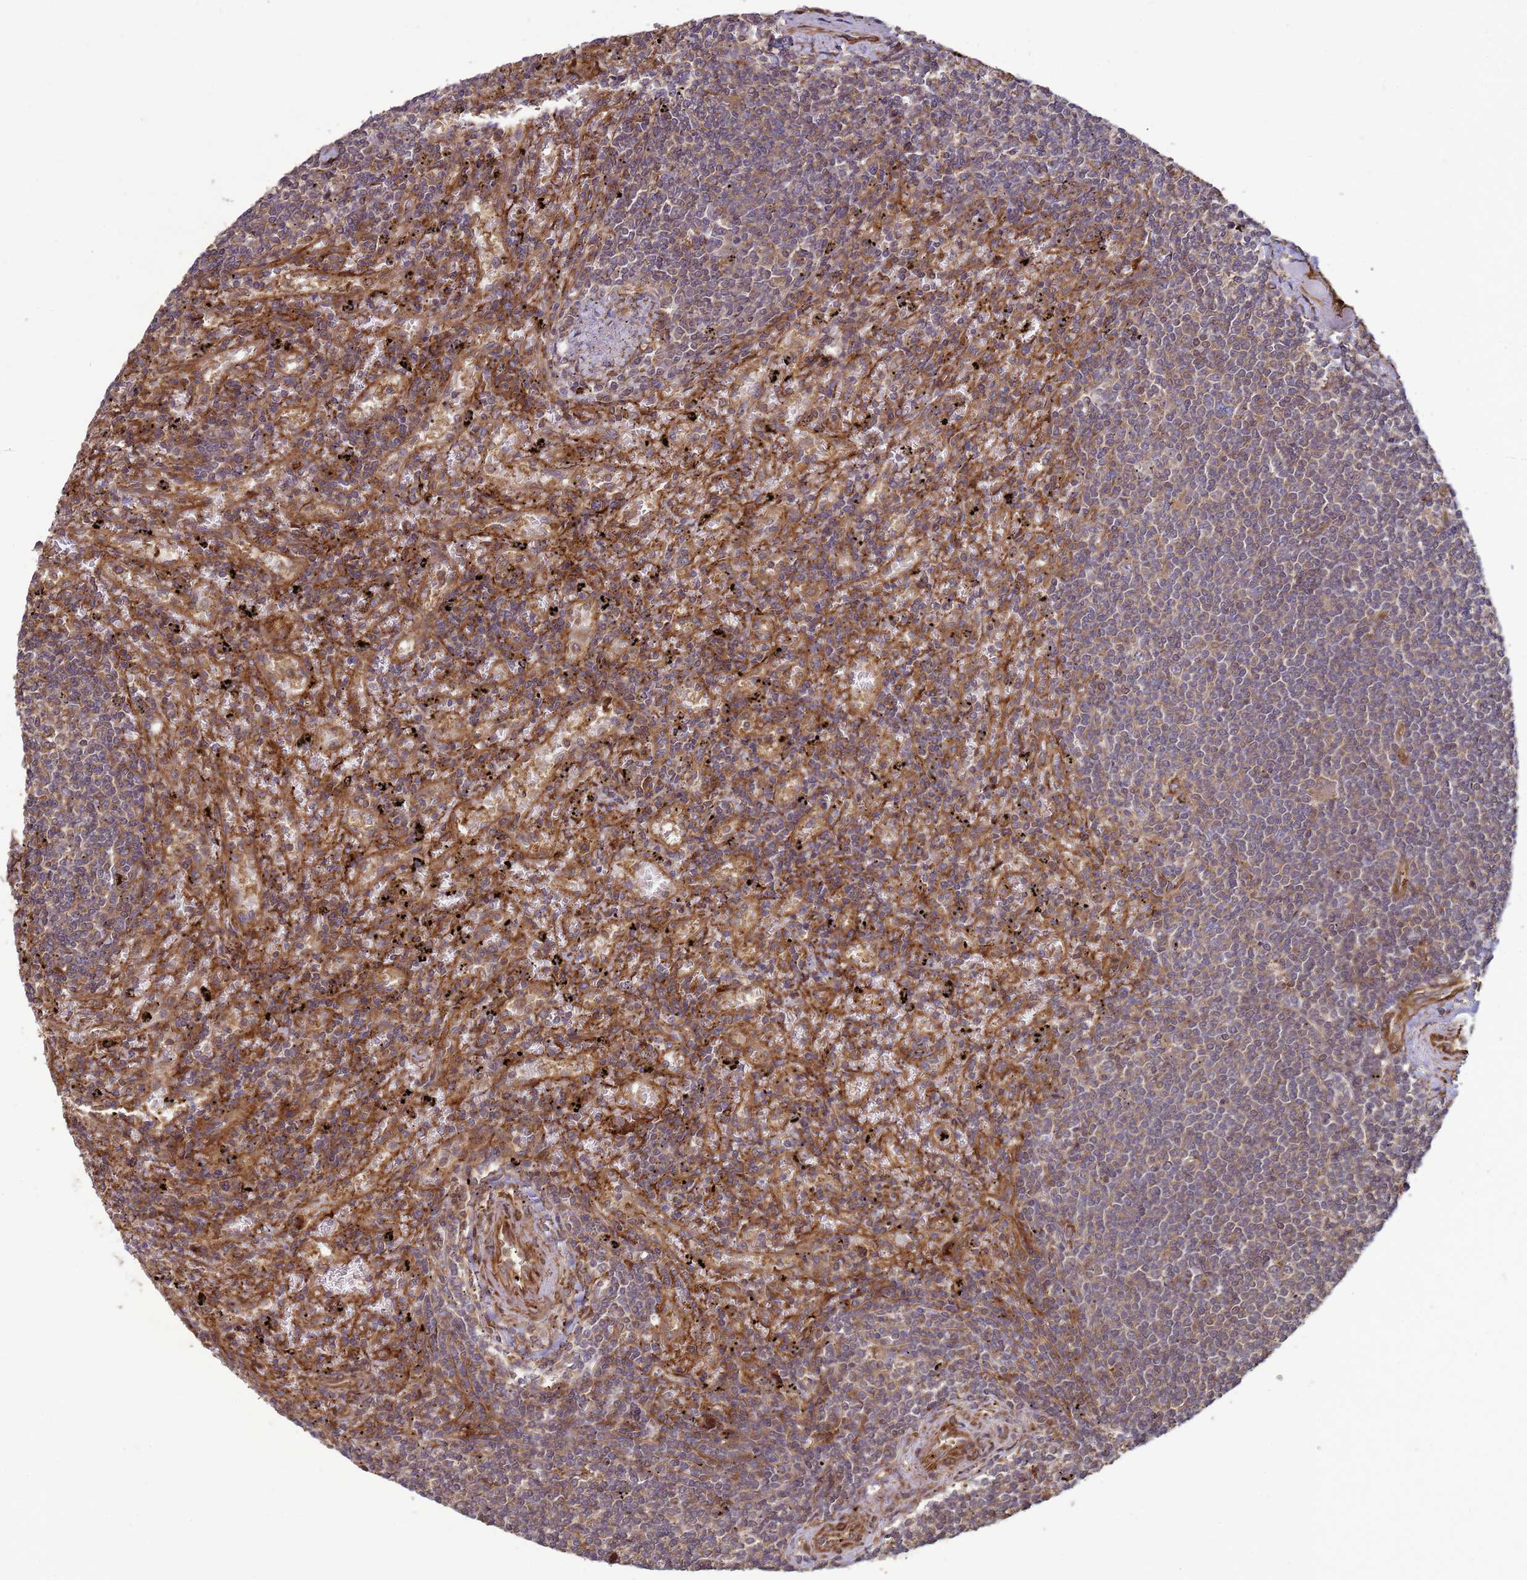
{"staining": {"intensity": "weak", "quantity": "<25%", "location": "cytoplasmic/membranous"}, "tissue": "lymphoma", "cell_type": "Tumor cells", "image_type": "cancer", "snomed": [{"axis": "morphology", "description": "Malignant lymphoma, non-Hodgkin's type, Low grade"}, {"axis": "topography", "description": "Spleen"}], "caption": "DAB (3,3'-diaminobenzidine) immunohistochemical staining of low-grade malignant lymphoma, non-Hodgkin's type reveals no significant staining in tumor cells.", "gene": "CNOT1", "patient": {"sex": "male", "age": 76}}